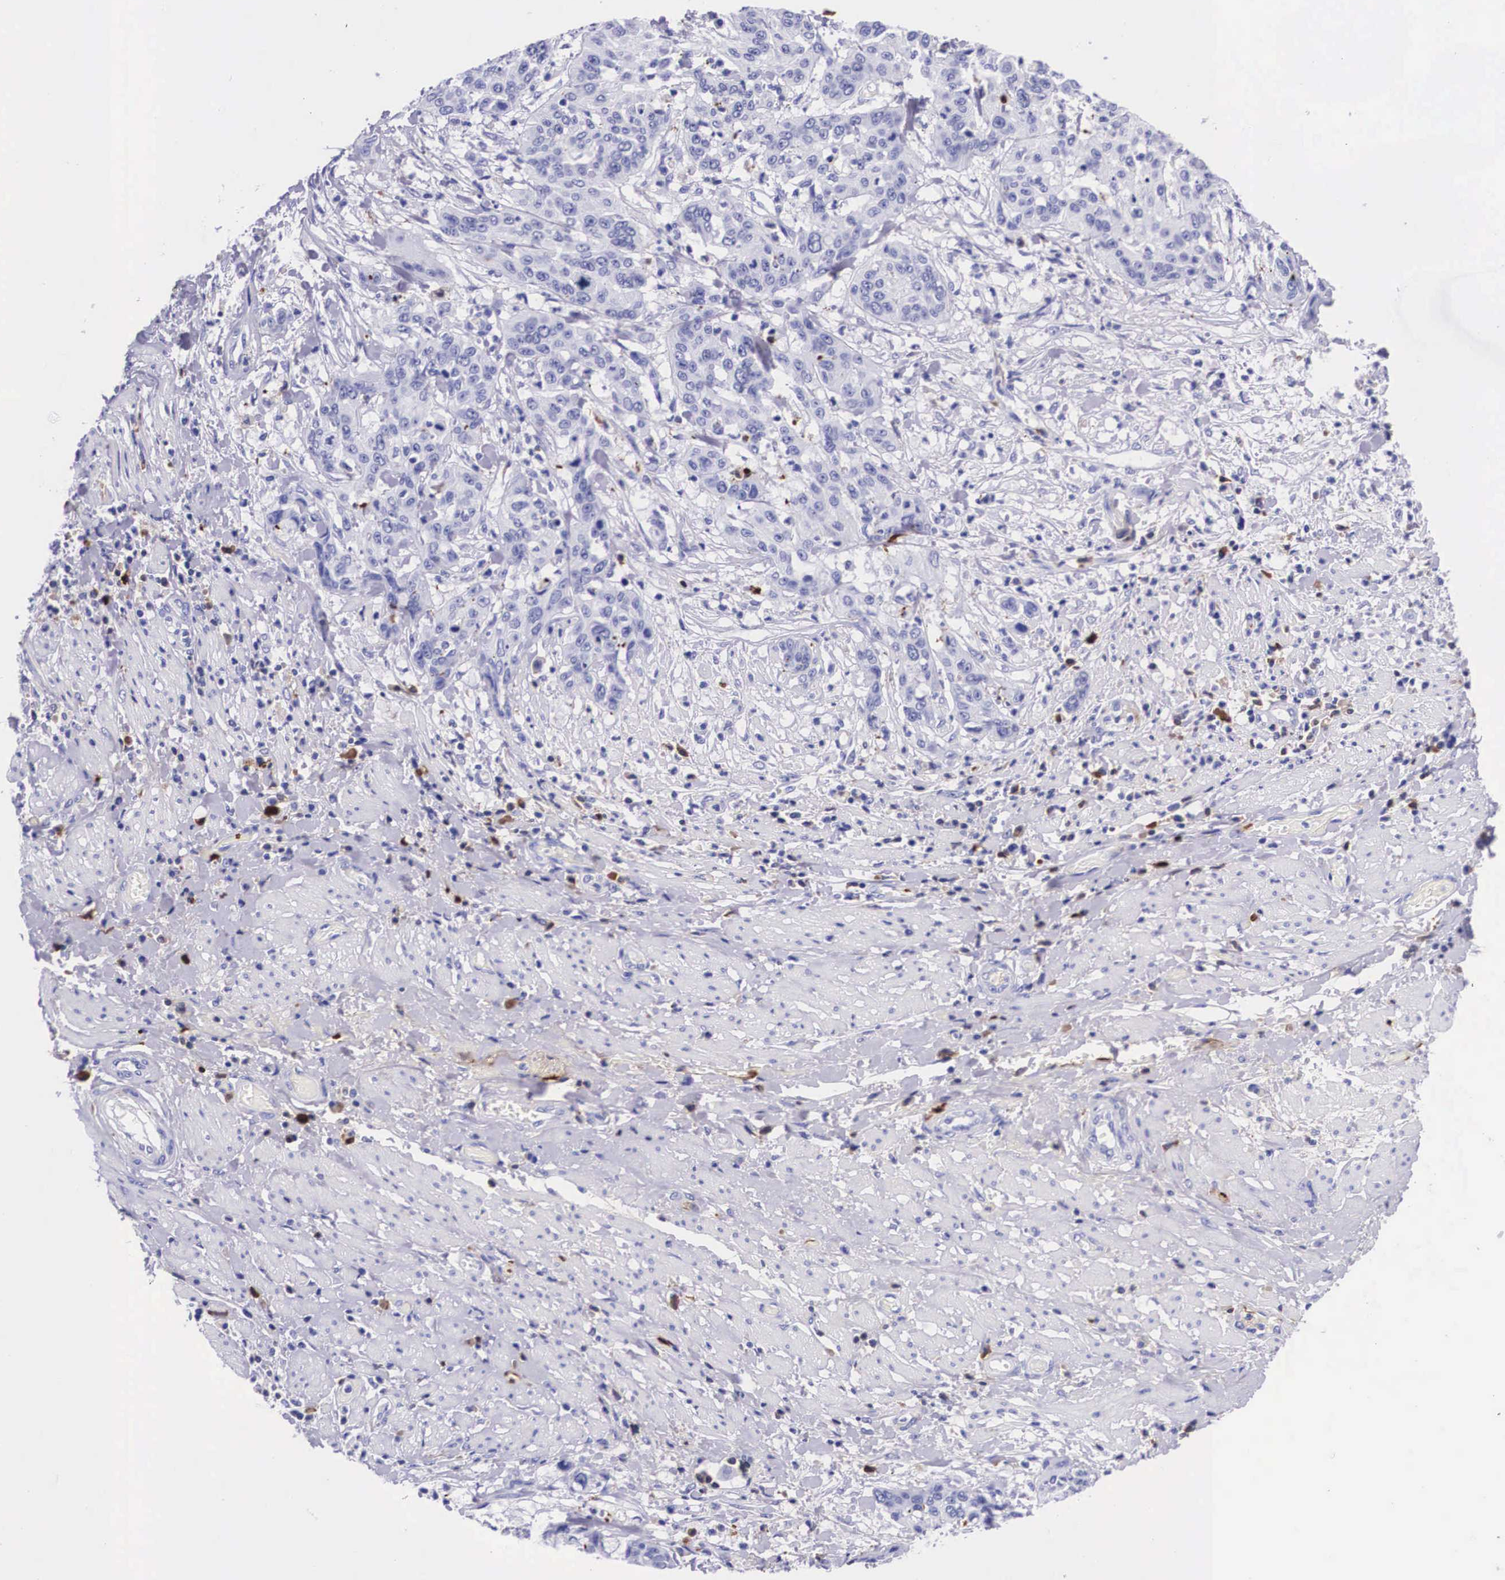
{"staining": {"intensity": "negative", "quantity": "none", "location": "none"}, "tissue": "cervical cancer", "cell_type": "Tumor cells", "image_type": "cancer", "snomed": [{"axis": "morphology", "description": "Squamous cell carcinoma, NOS"}, {"axis": "topography", "description": "Cervix"}], "caption": "Immunohistochemical staining of human cervical cancer displays no significant expression in tumor cells. (Stains: DAB (3,3'-diaminobenzidine) IHC with hematoxylin counter stain, Microscopy: brightfield microscopy at high magnification).", "gene": "PLG", "patient": {"sex": "female", "age": 41}}